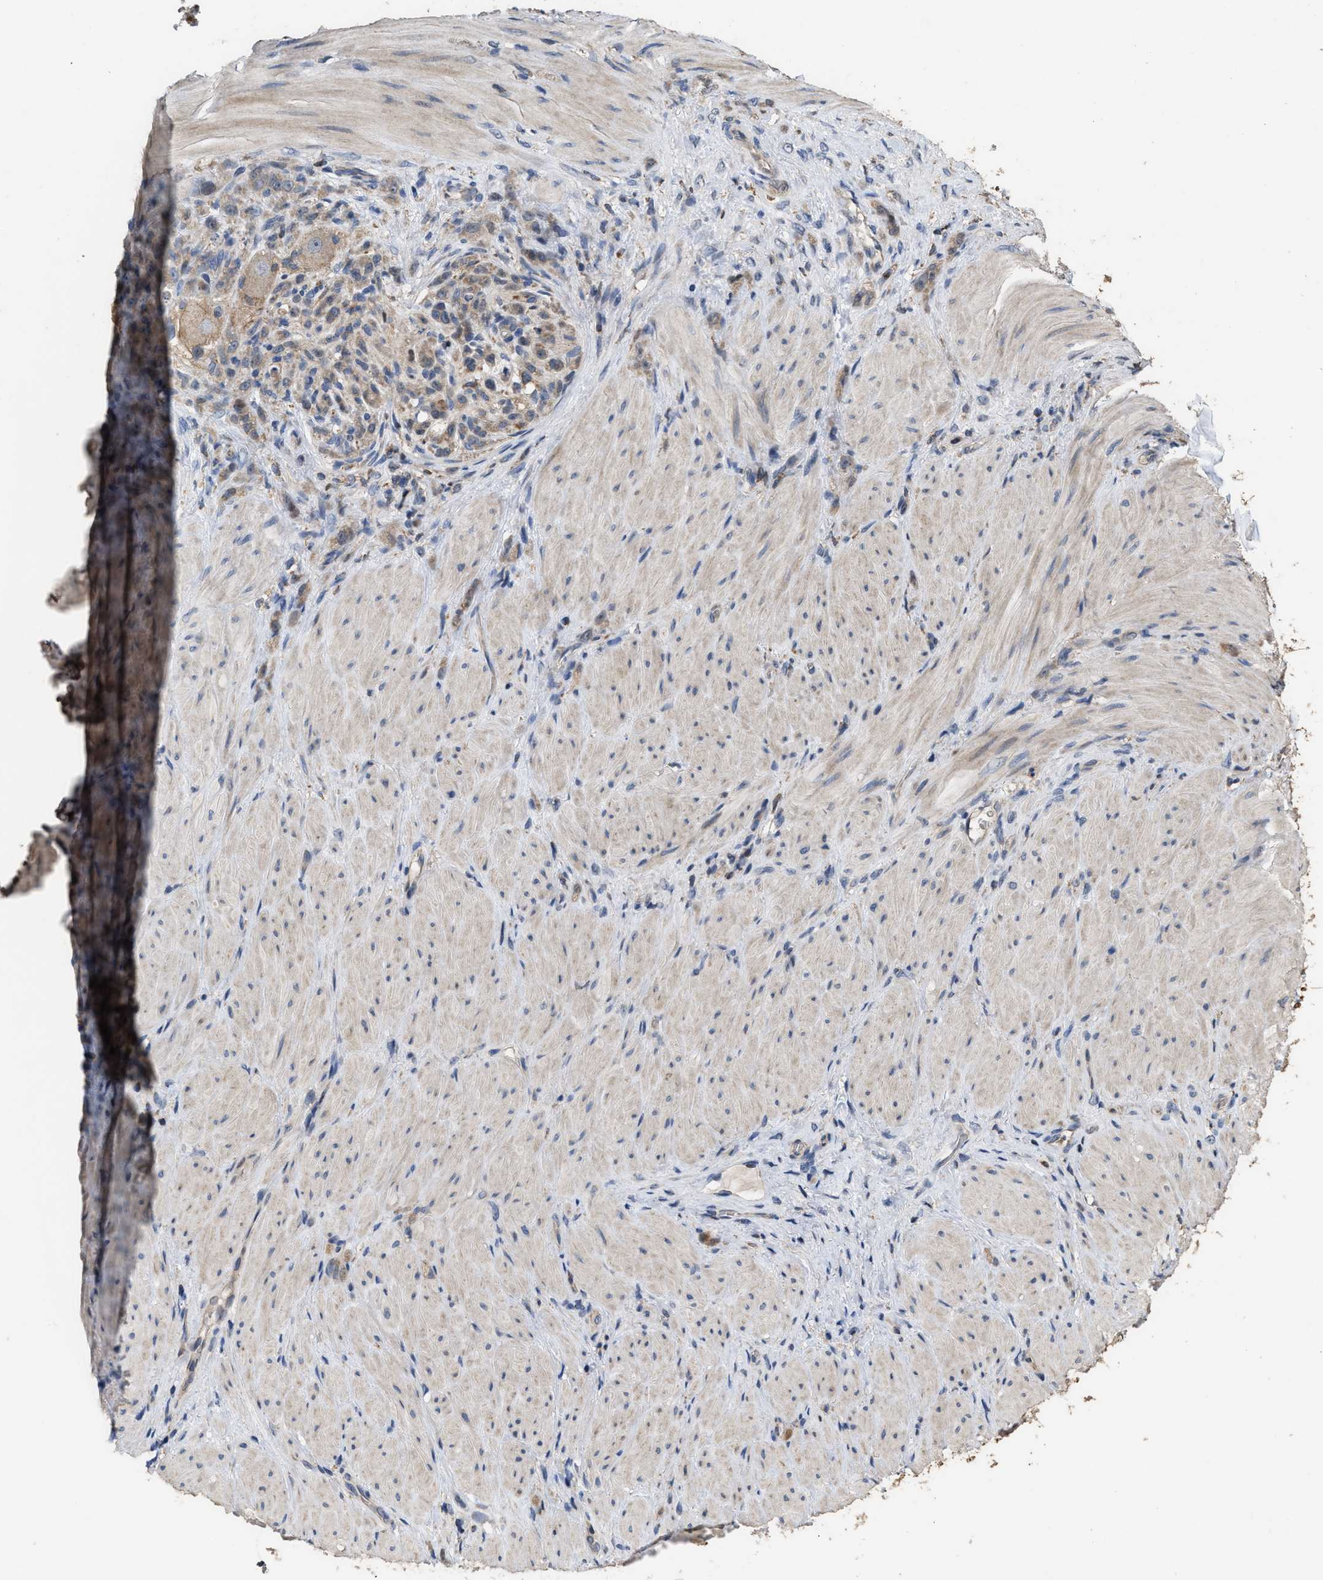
{"staining": {"intensity": "weak", "quantity": ">75%", "location": "cytoplasmic/membranous"}, "tissue": "stomach cancer", "cell_type": "Tumor cells", "image_type": "cancer", "snomed": [{"axis": "morphology", "description": "Normal tissue, NOS"}, {"axis": "morphology", "description": "Adenocarcinoma, NOS"}, {"axis": "topography", "description": "Stomach"}], "caption": "Brown immunohistochemical staining in stomach cancer displays weak cytoplasmic/membranous positivity in about >75% of tumor cells.", "gene": "TDRKH", "patient": {"sex": "male", "age": 82}}